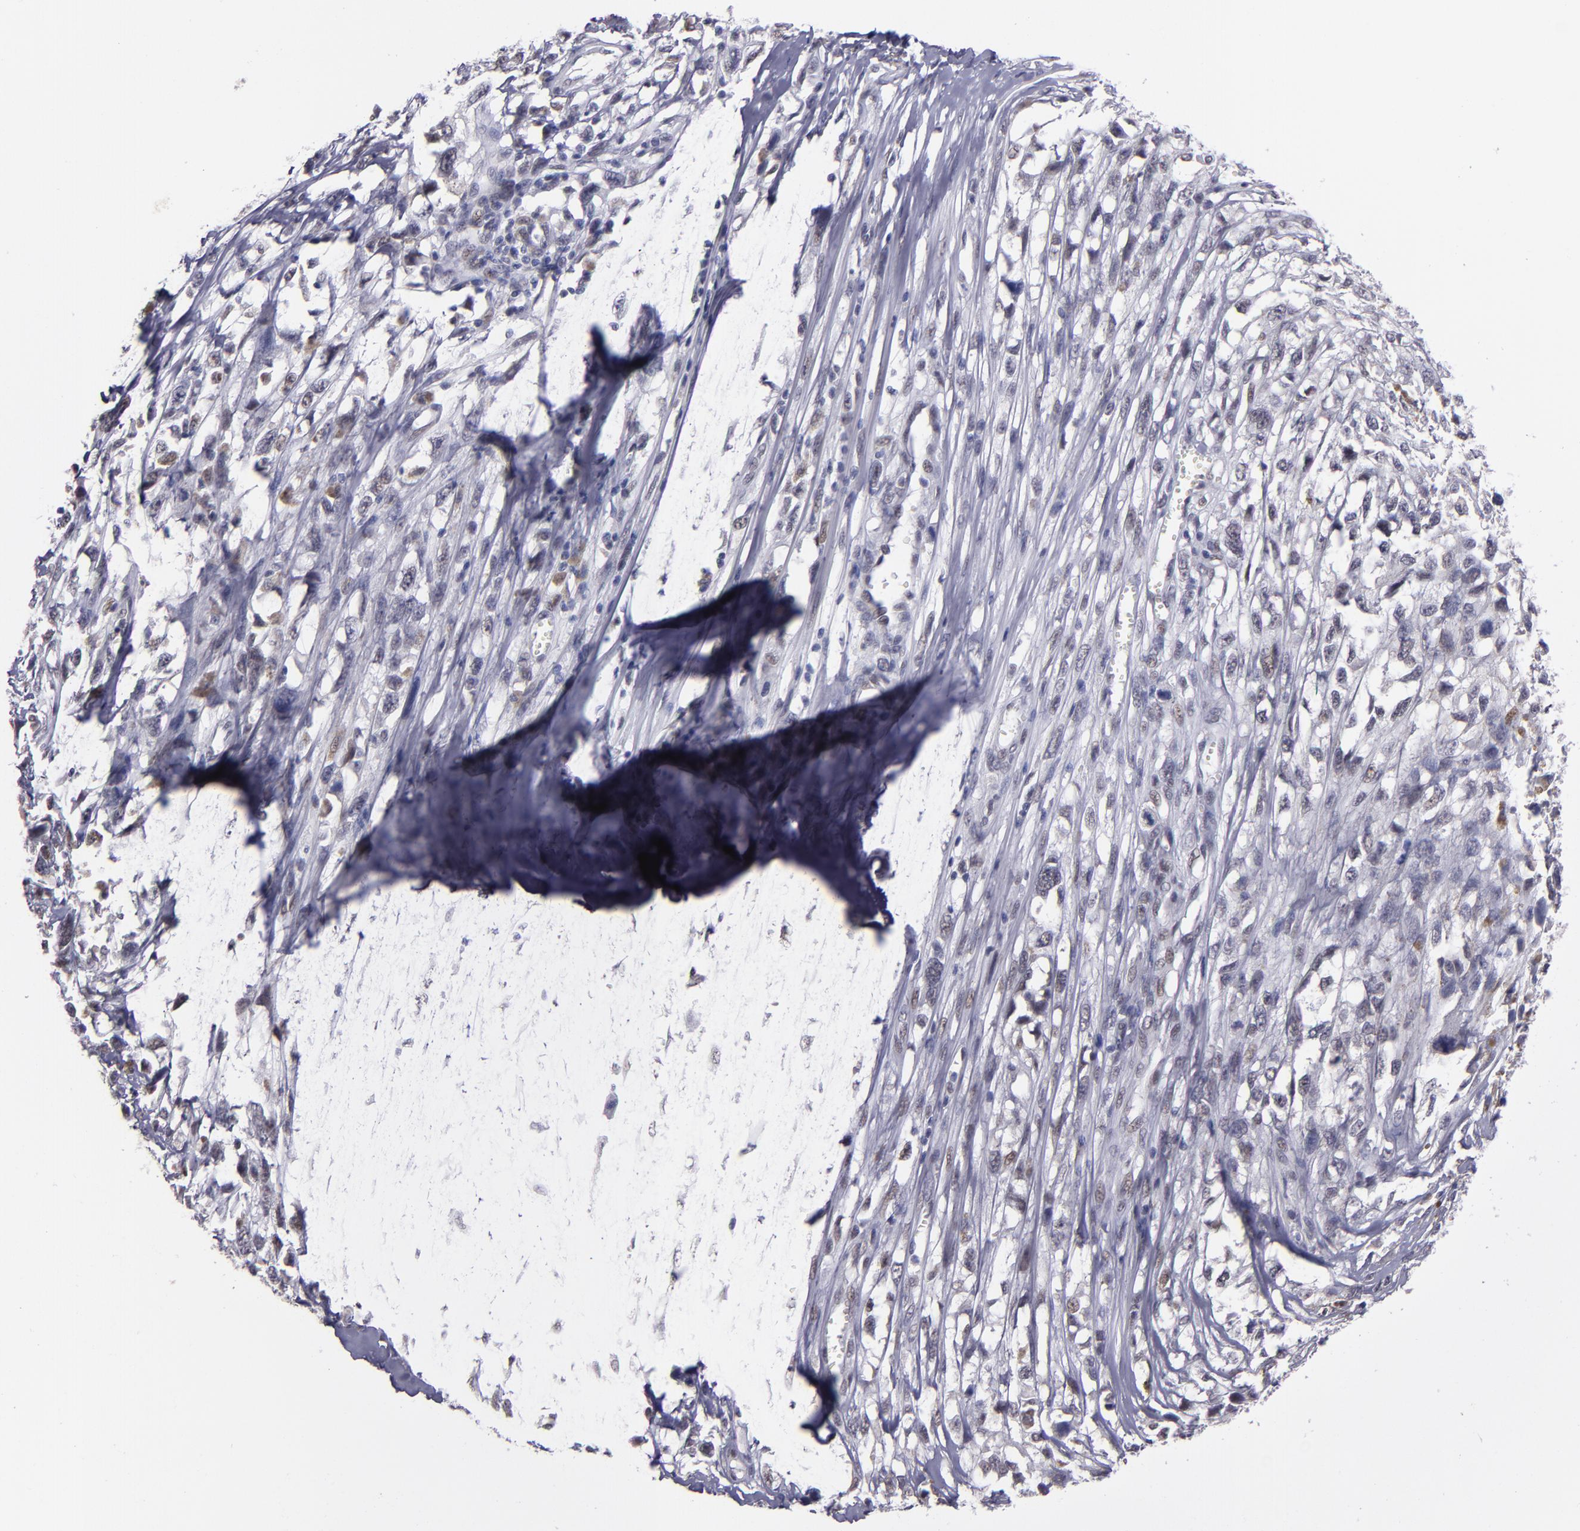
{"staining": {"intensity": "weak", "quantity": "<25%", "location": "cytoplasmic/membranous,nuclear"}, "tissue": "melanoma", "cell_type": "Tumor cells", "image_type": "cancer", "snomed": [{"axis": "morphology", "description": "Malignant melanoma, Metastatic site"}, {"axis": "topography", "description": "Lymph node"}], "caption": "Immunohistochemistry (IHC) image of human malignant melanoma (metastatic site) stained for a protein (brown), which exhibits no expression in tumor cells.", "gene": "OTUB2", "patient": {"sex": "male", "age": 59}}